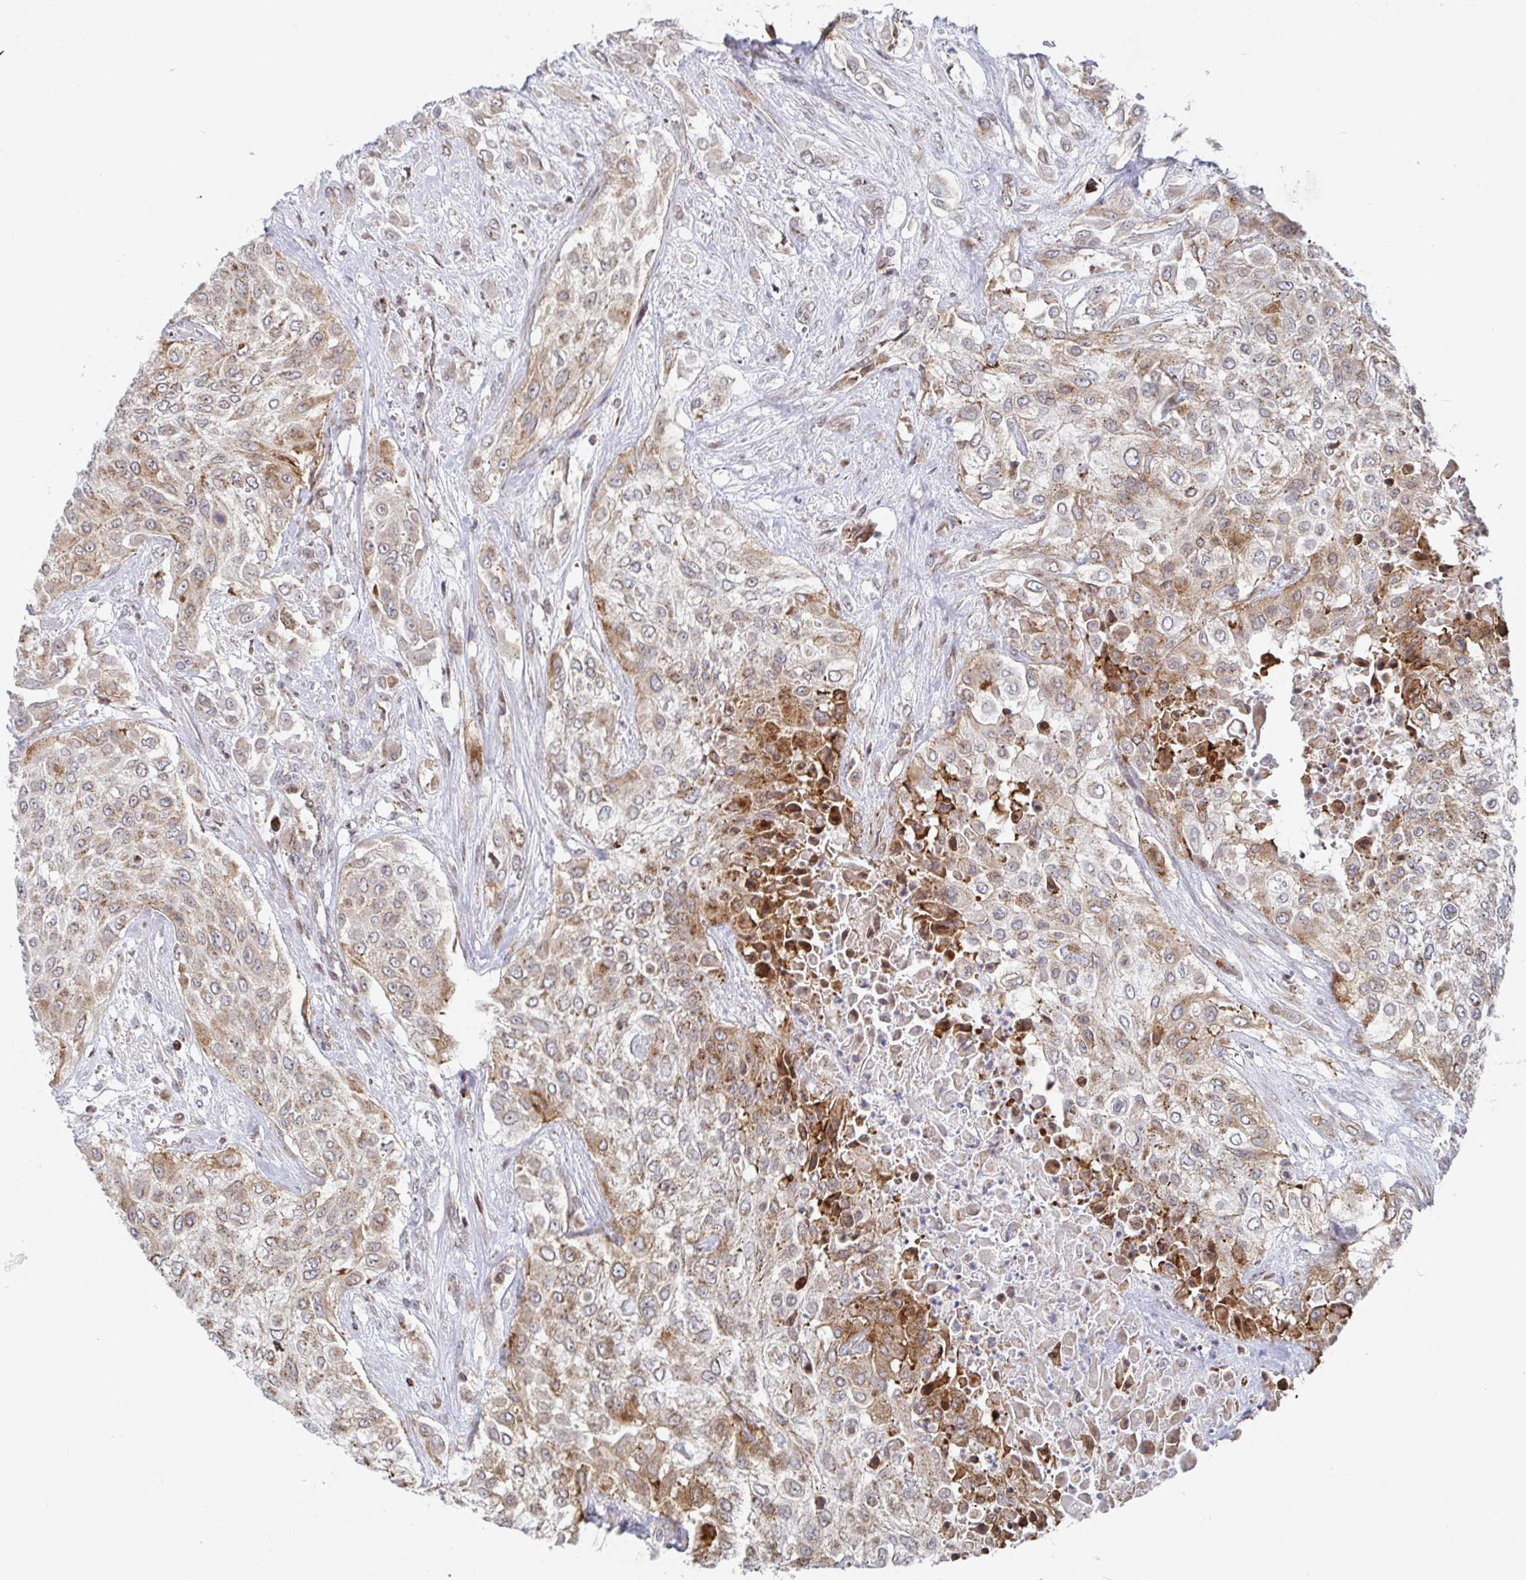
{"staining": {"intensity": "moderate", "quantity": "25%-75%", "location": "cytoplasmic/membranous"}, "tissue": "urothelial cancer", "cell_type": "Tumor cells", "image_type": "cancer", "snomed": [{"axis": "morphology", "description": "Urothelial carcinoma, High grade"}, {"axis": "topography", "description": "Urinary bladder"}], "caption": "An IHC histopathology image of tumor tissue is shown. Protein staining in brown shows moderate cytoplasmic/membranous positivity in urothelial cancer within tumor cells.", "gene": "STARD8", "patient": {"sex": "male", "age": 57}}